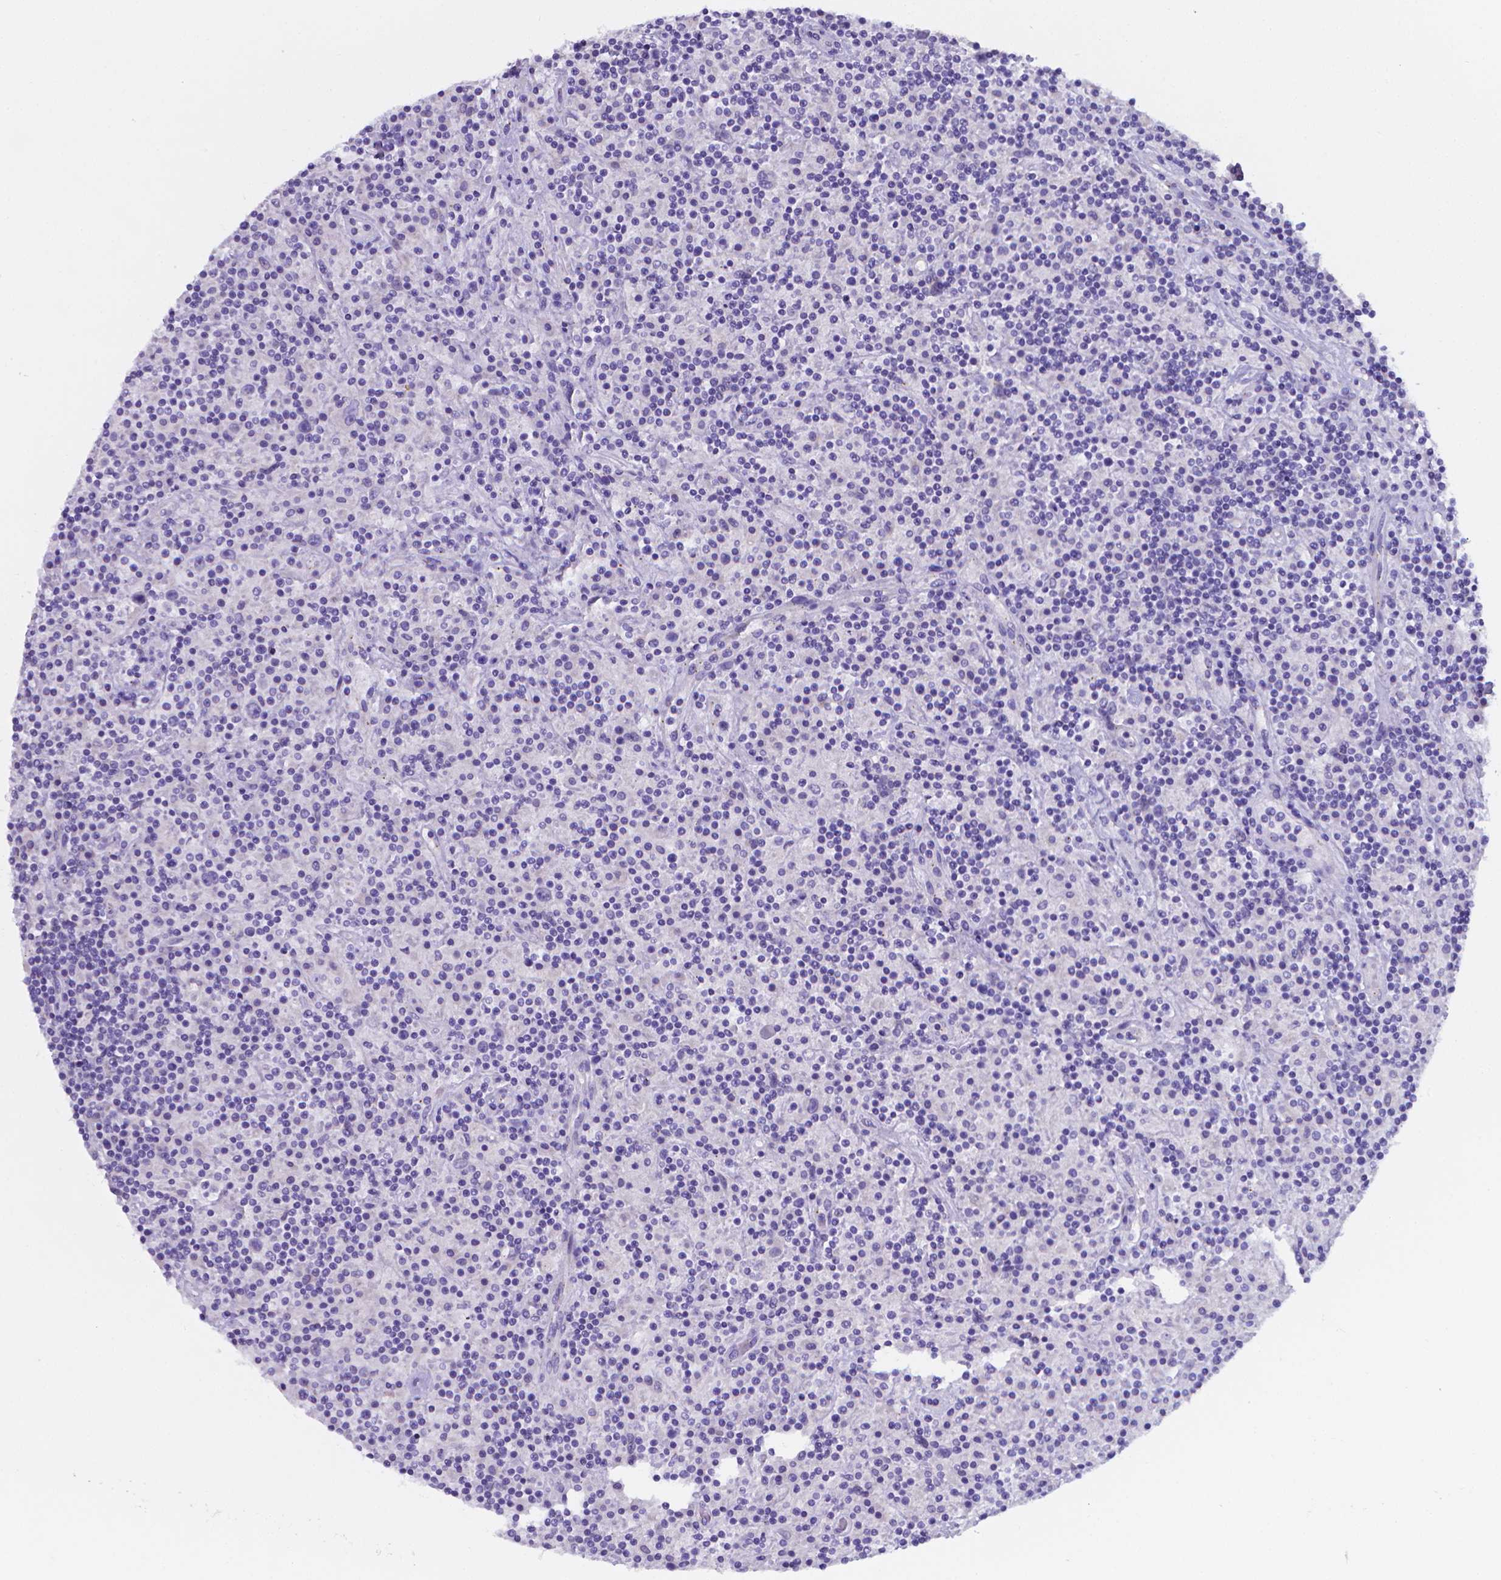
{"staining": {"intensity": "negative", "quantity": "none", "location": "none"}, "tissue": "lymphoma", "cell_type": "Tumor cells", "image_type": "cancer", "snomed": [{"axis": "morphology", "description": "Hodgkin's disease, NOS"}, {"axis": "topography", "description": "Lymph node"}], "caption": "The immunohistochemistry histopathology image has no significant staining in tumor cells of lymphoma tissue.", "gene": "LRRC73", "patient": {"sex": "male", "age": 70}}